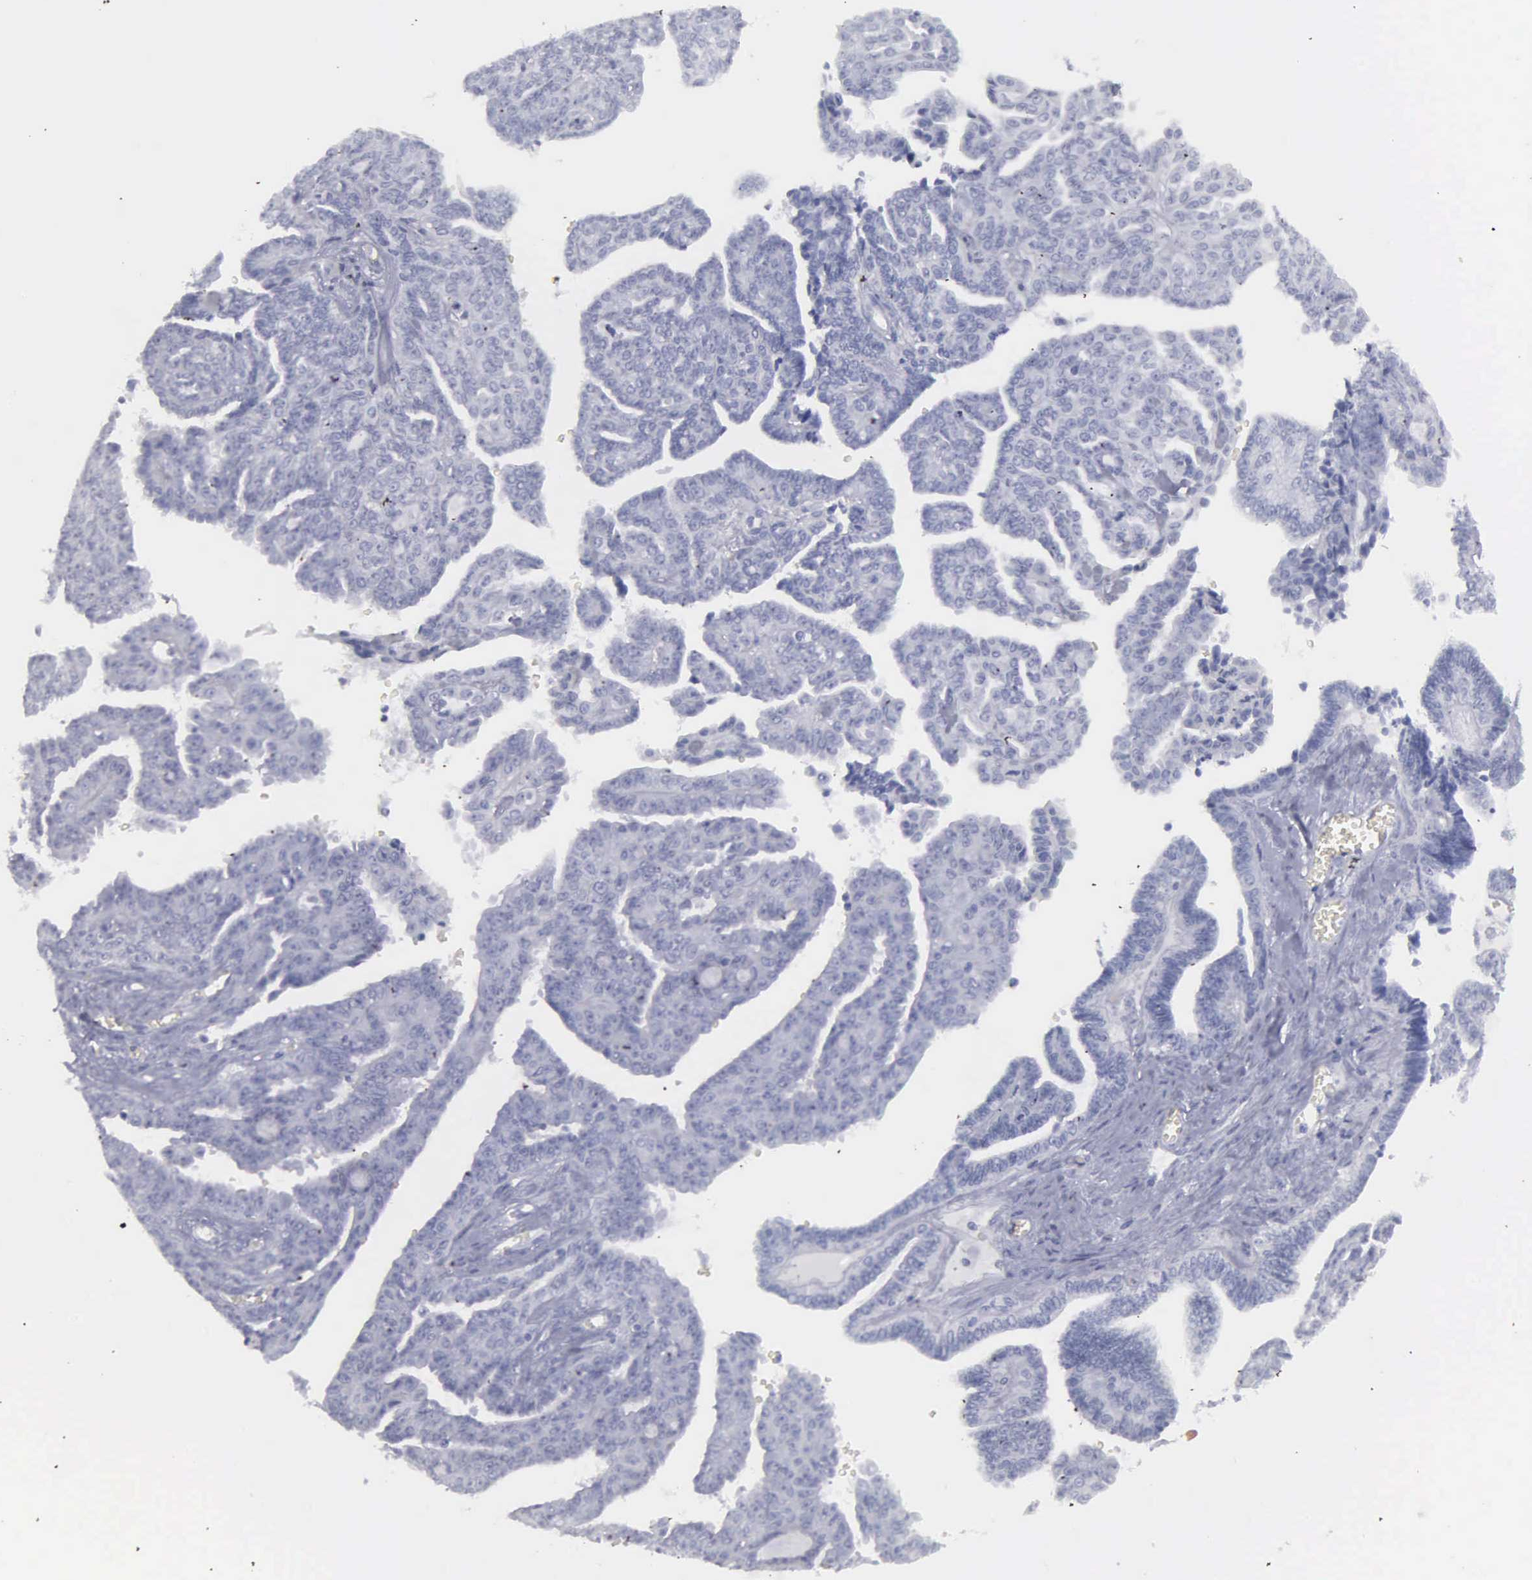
{"staining": {"intensity": "negative", "quantity": "none", "location": "none"}, "tissue": "ovarian cancer", "cell_type": "Tumor cells", "image_type": "cancer", "snomed": [{"axis": "morphology", "description": "Cystadenocarcinoma, serous, NOS"}, {"axis": "topography", "description": "Ovary"}], "caption": "An immunohistochemistry (IHC) micrograph of ovarian cancer (serous cystadenocarcinoma) is shown. There is no staining in tumor cells of ovarian cancer (serous cystadenocarcinoma).", "gene": "KIAA0586", "patient": {"sex": "female", "age": 71}}